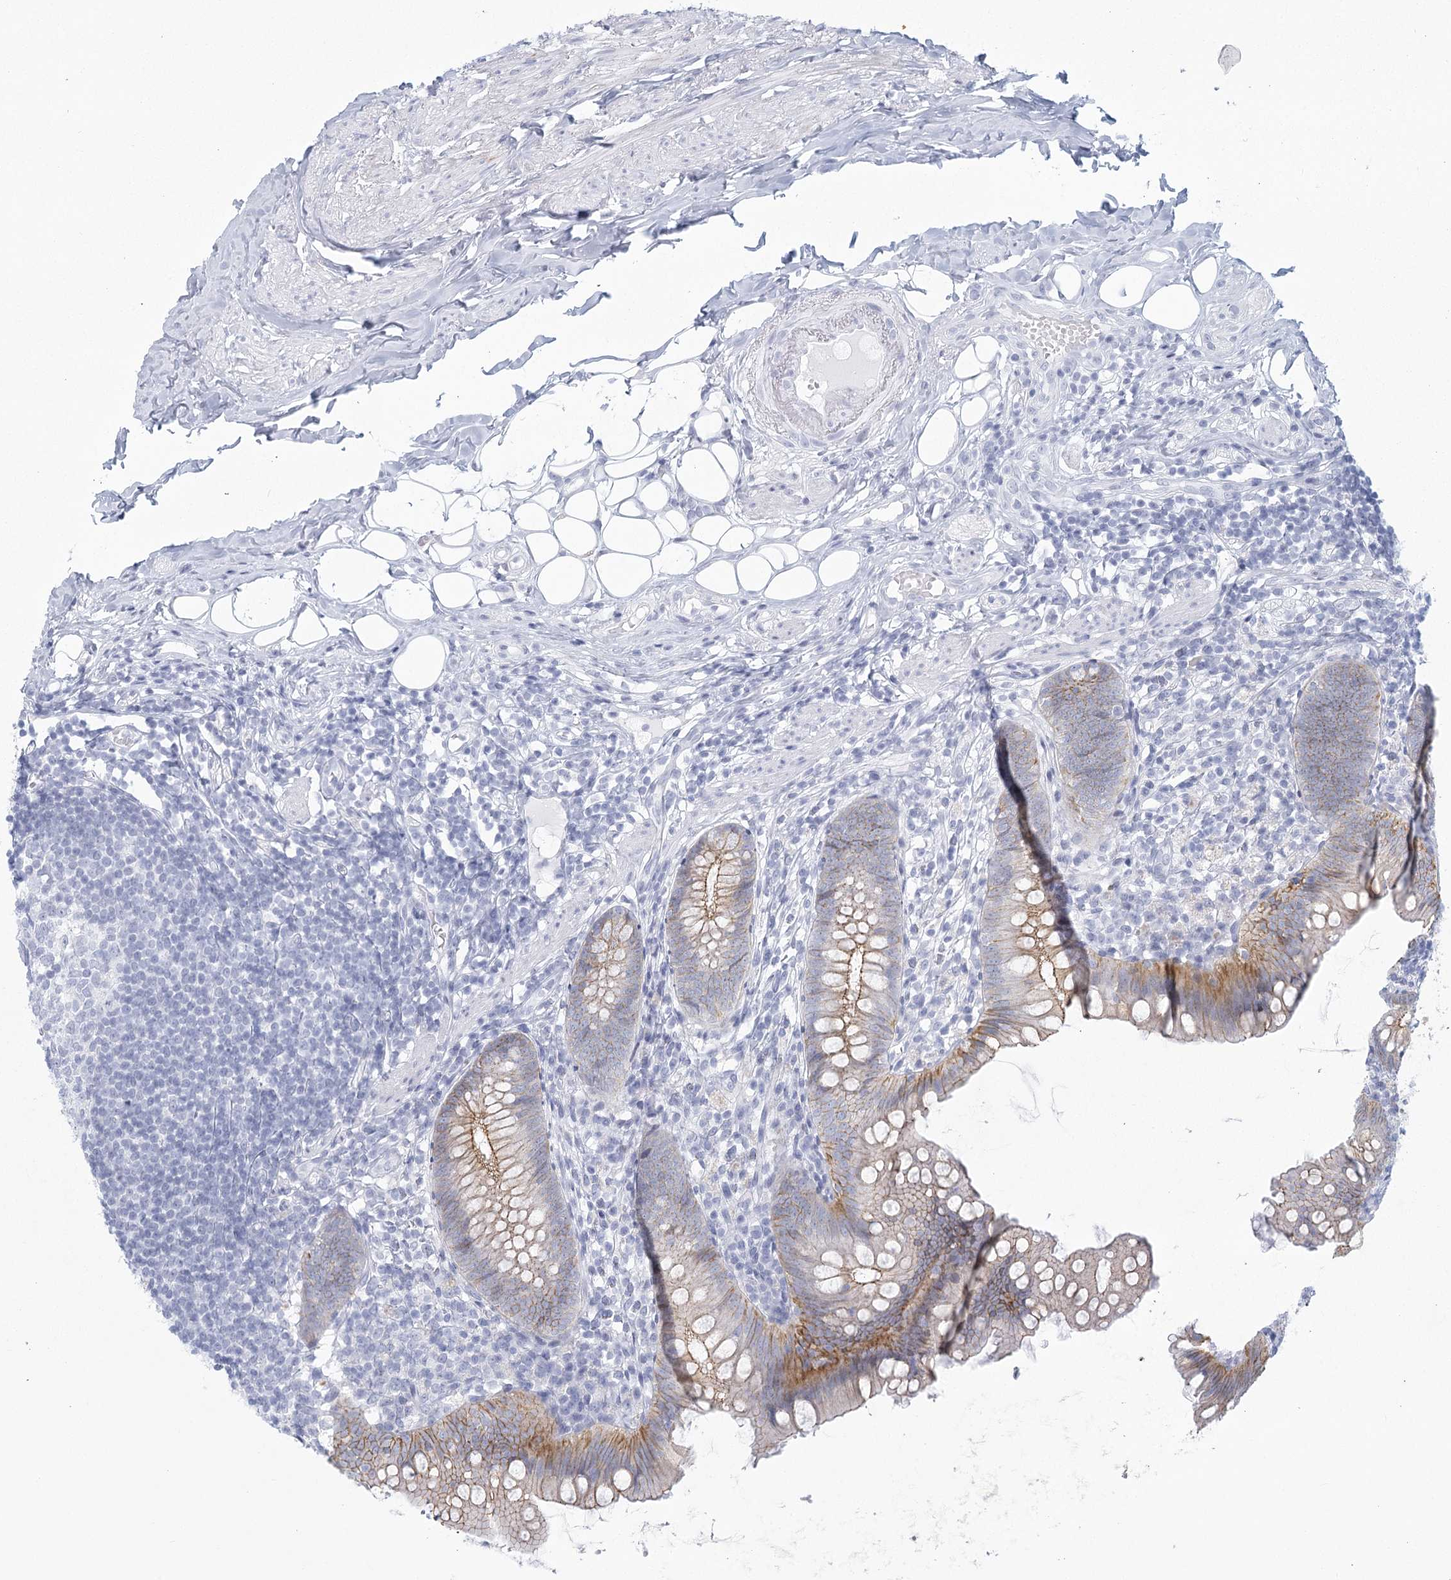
{"staining": {"intensity": "moderate", "quantity": ">75%", "location": "cytoplasmic/membranous"}, "tissue": "appendix", "cell_type": "Glandular cells", "image_type": "normal", "snomed": [{"axis": "morphology", "description": "Normal tissue, NOS"}, {"axis": "topography", "description": "Appendix"}], "caption": "A brown stain labels moderate cytoplasmic/membranous positivity of a protein in glandular cells of unremarkable appendix. (Brightfield microscopy of DAB IHC at high magnification).", "gene": "WNT8B", "patient": {"sex": "female", "age": 62}}